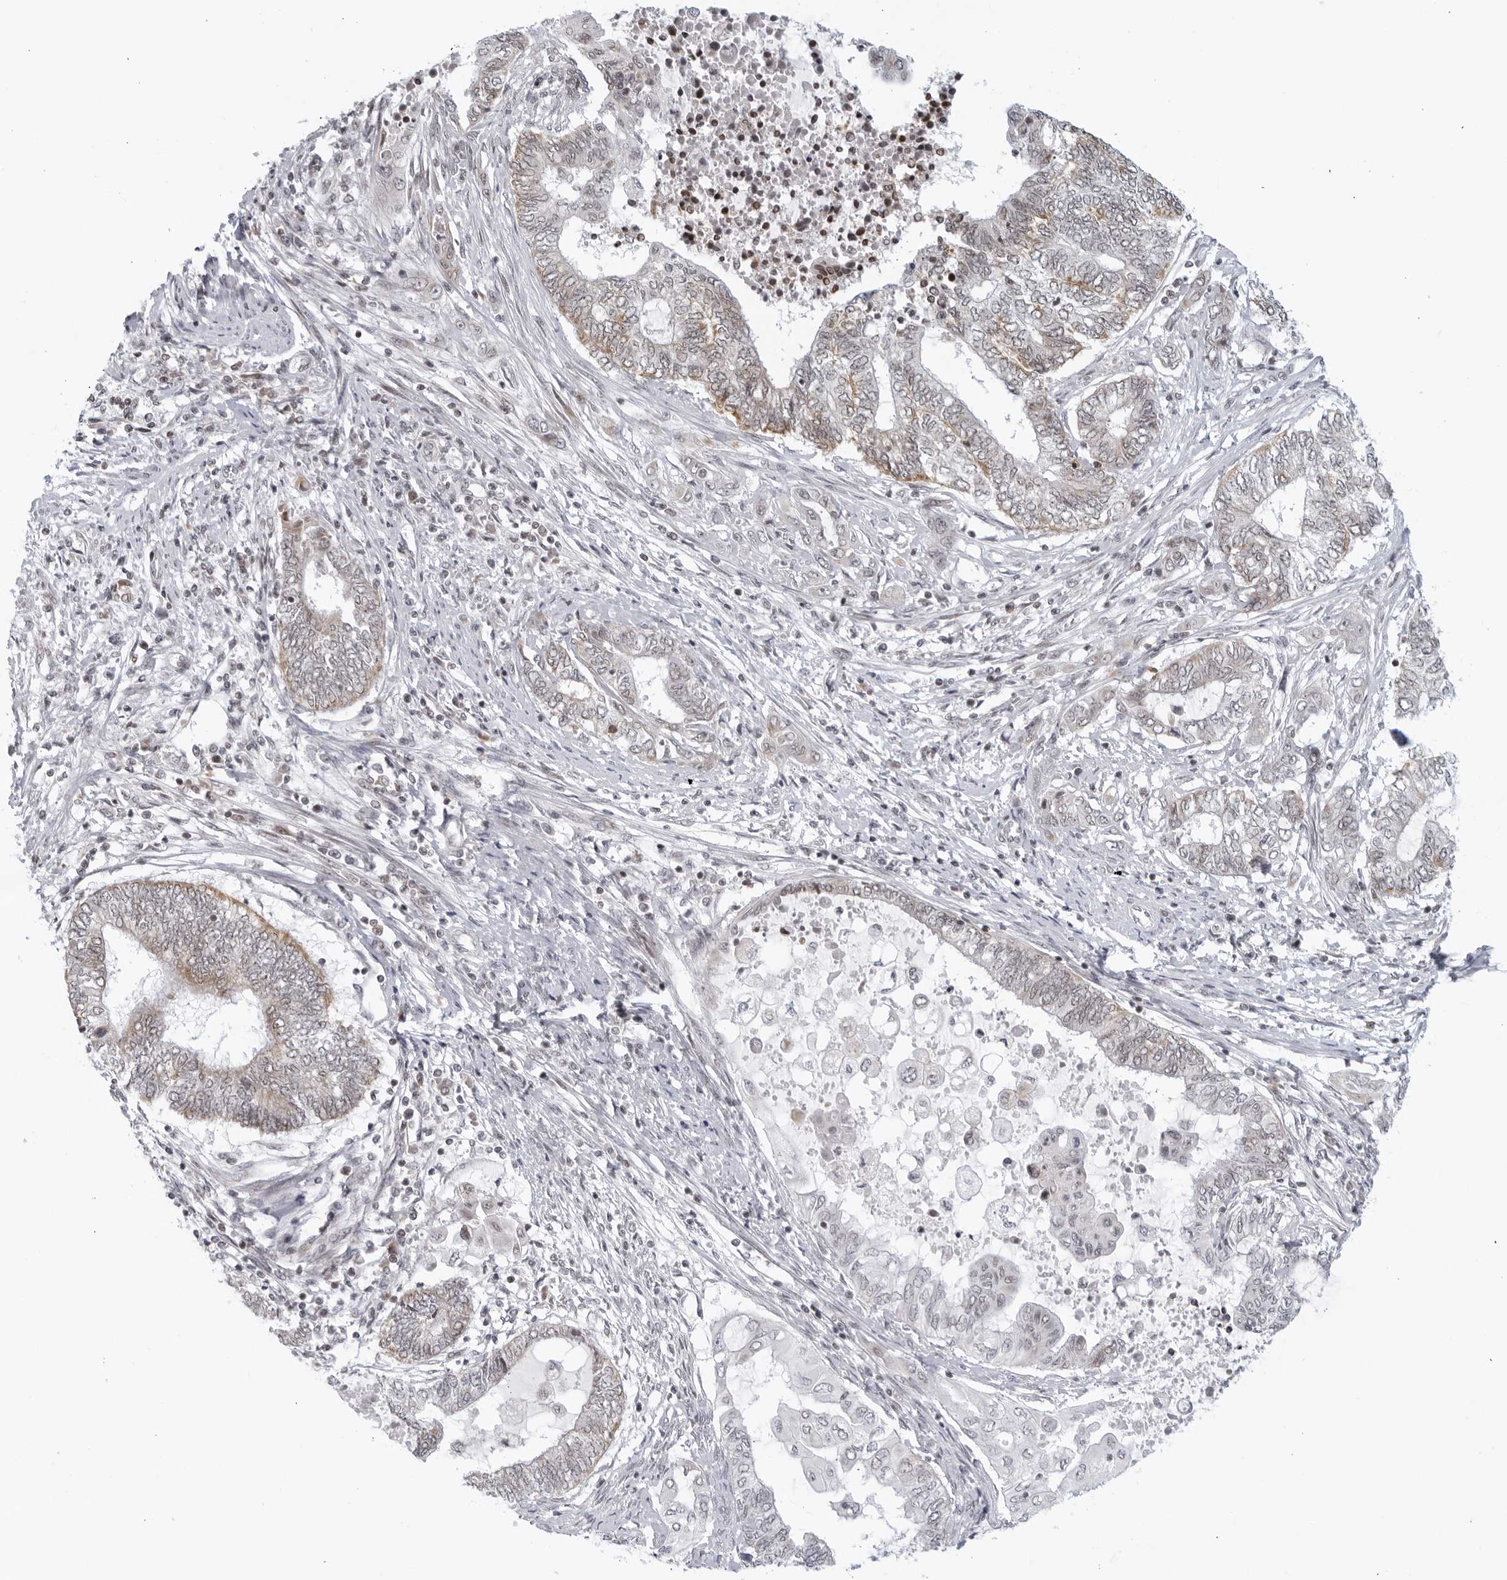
{"staining": {"intensity": "weak", "quantity": "<25%", "location": "cytoplasmic/membranous"}, "tissue": "endometrial cancer", "cell_type": "Tumor cells", "image_type": "cancer", "snomed": [{"axis": "morphology", "description": "Adenocarcinoma, NOS"}, {"axis": "topography", "description": "Uterus"}, {"axis": "topography", "description": "Endometrium"}], "caption": "This is an immunohistochemistry photomicrograph of human adenocarcinoma (endometrial). There is no positivity in tumor cells.", "gene": "RAB11FIP3", "patient": {"sex": "female", "age": 70}}